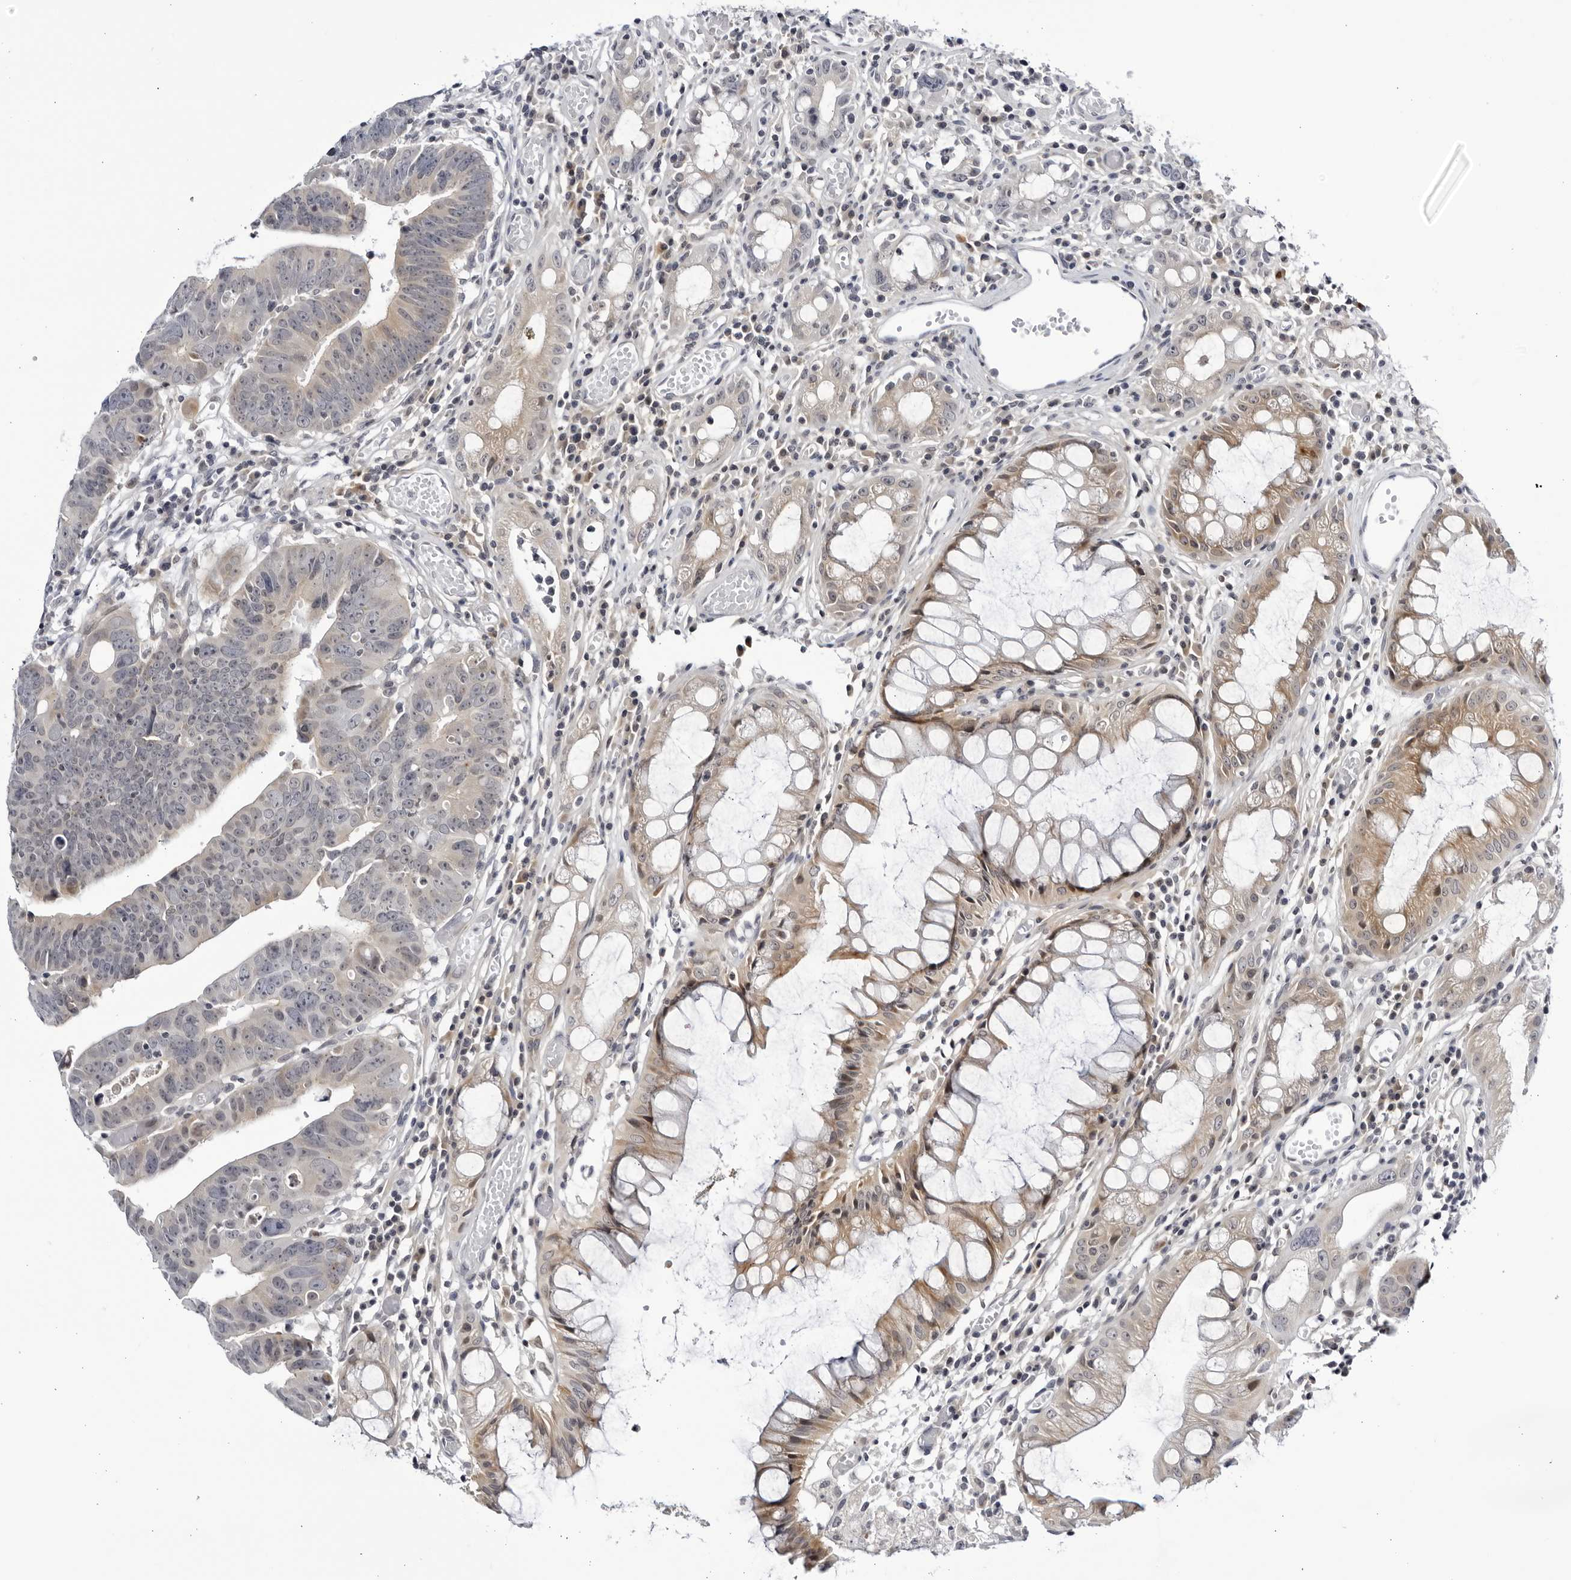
{"staining": {"intensity": "weak", "quantity": "25%-75%", "location": "cytoplasmic/membranous"}, "tissue": "colorectal cancer", "cell_type": "Tumor cells", "image_type": "cancer", "snomed": [{"axis": "morphology", "description": "Adenocarcinoma, NOS"}, {"axis": "topography", "description": "Rectum"}], "caption": "Immunohistochemistry photomicrograph of colorectal cancer stained for a protein (brown), which demonstrates low levels of weak cytoplasmic/membranous expression in about 25%-75% of tumor cells.", "gene": "CNBD1", "patient": {"sex": "female", "age": 65}}